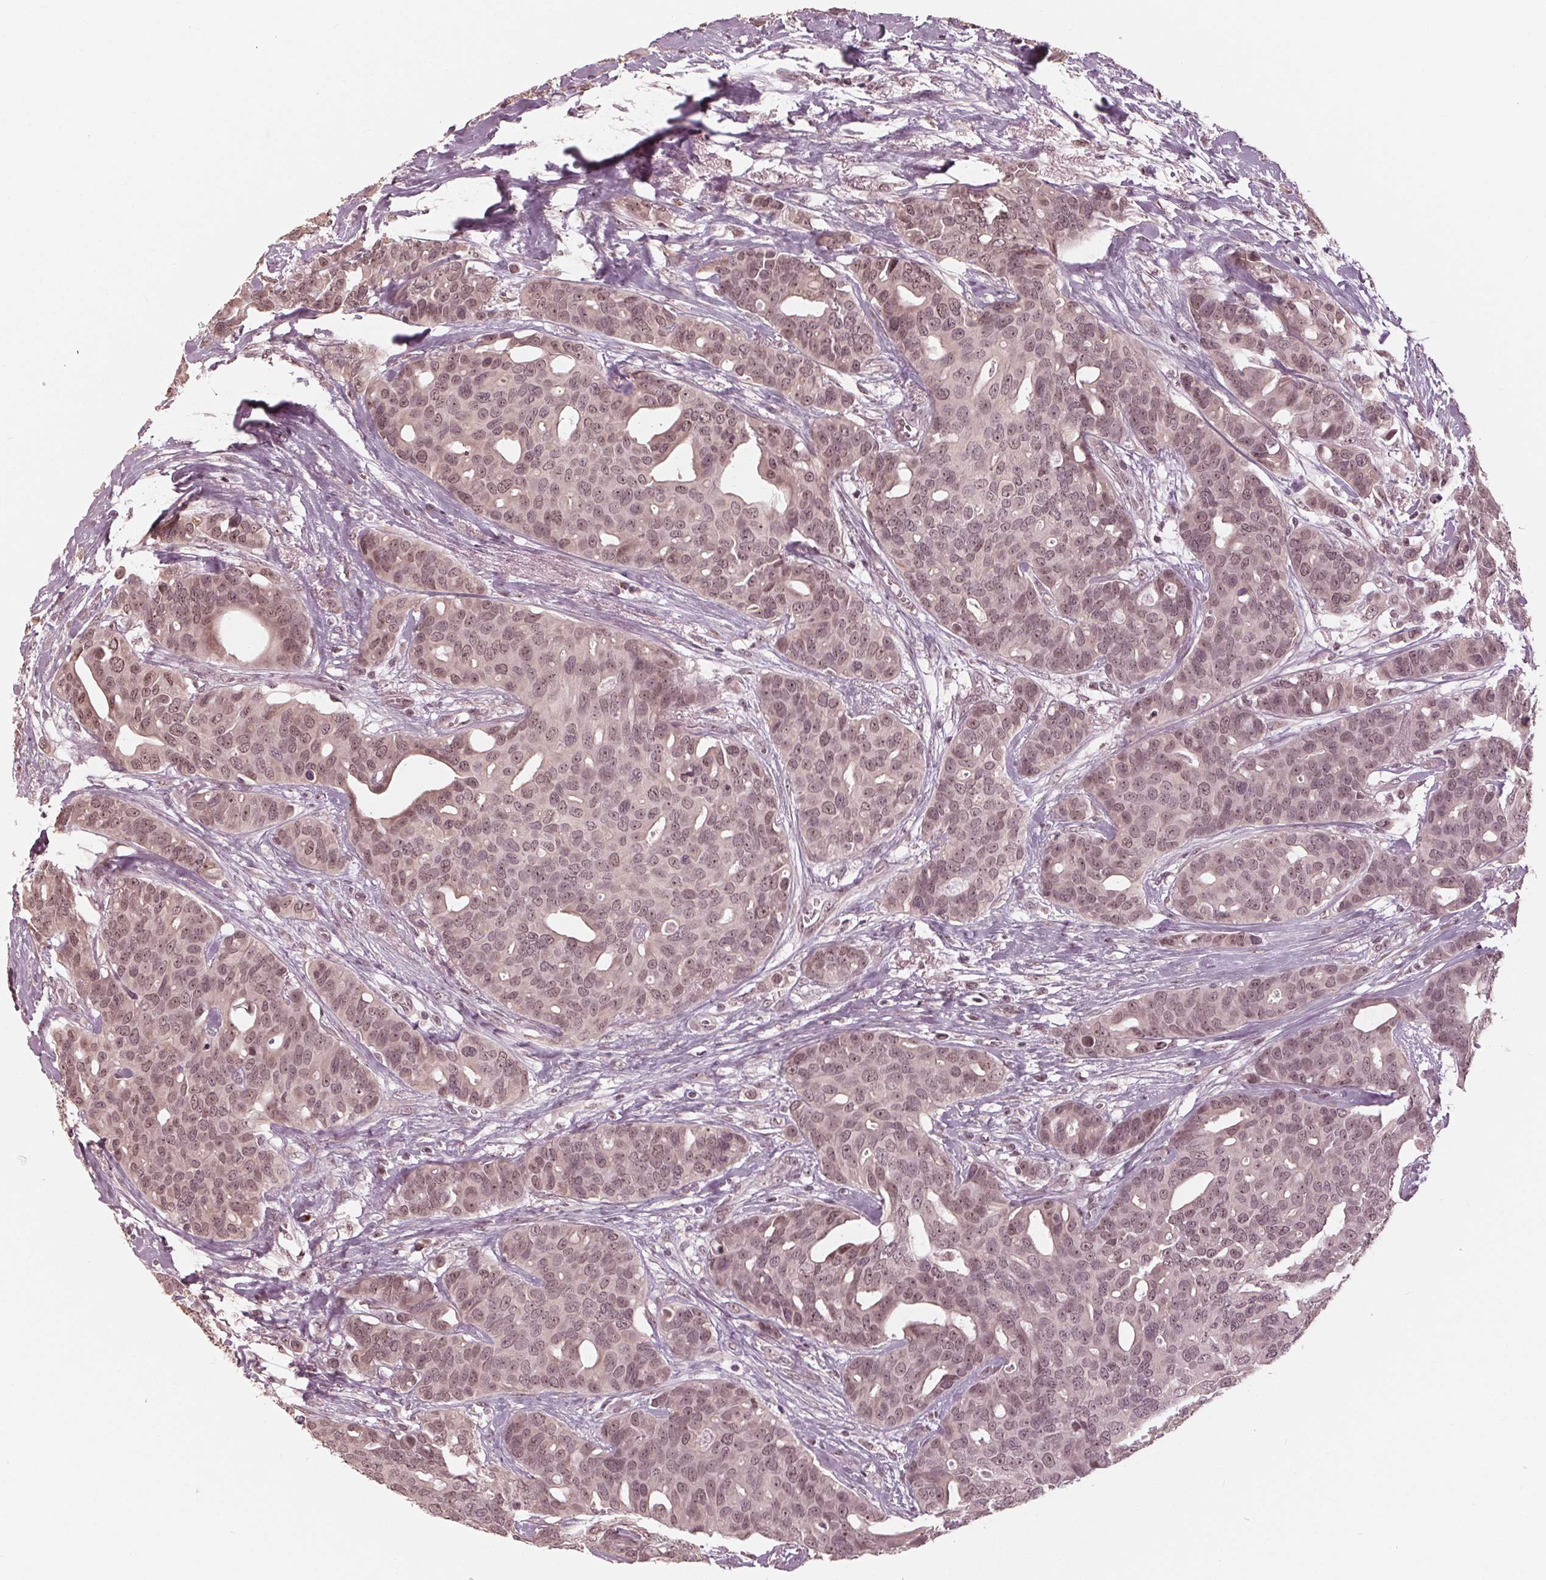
{"staining": {"intensity": "weak", "quantity": ">75%", "location": "cytoplasmic/membranous,nuclear"}, "tissue": "breast cancer", "cell_type": "Tumor cells", "image_type": "cancer", "snomed": [{"axis": "morphology", "description": "Duct carcinoma"}, {"axis": "topography", "description": "Breast"}], "caption": "Human breast cancer (intraductal carcinoma) stained with a brown dye demonstrates weak cytoplasmic/membranous and nuclear positive staining in about >75% of tumor cells.", "gene": "SLX4", "patient": {"sex": "female", "age": 54}}